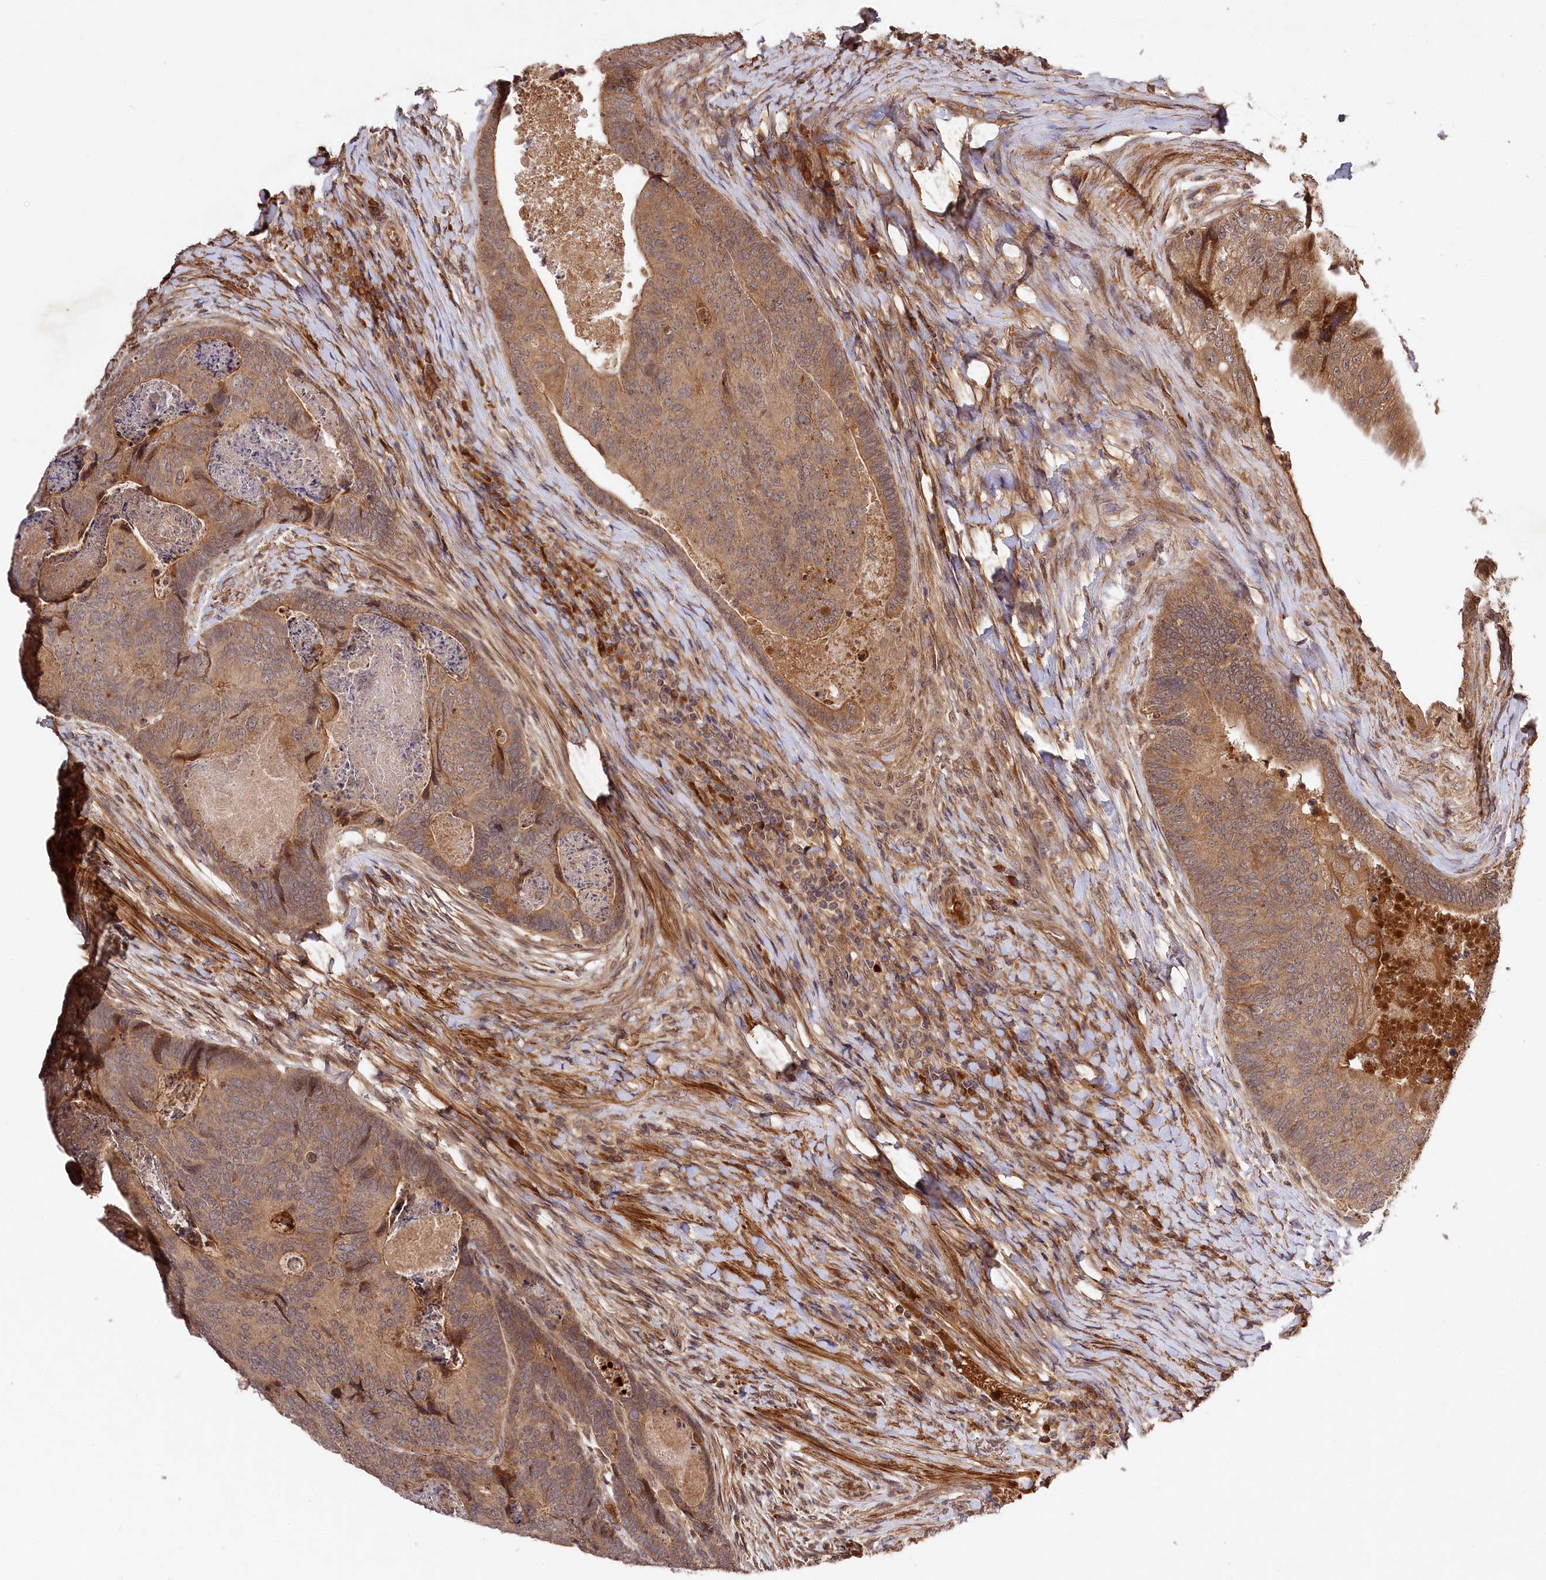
{"staining": {"intensity": "moderate", "quantity": ">75%", "location": "cytoplasmic/membranous"}, "tissue": "colorectal cancer", "cell_type": "Tumor cells", "image_type": "cancer", "snomed": [{"axis": "morphology", "description": "Adenocarcinoma, NOS"}, {"axis": "topography", "description": "Colon"}], "caption": "Colorectal cancer stained for a protein (brown) demonstrates moderate cytoplasmic/membranous positive positivity in approximately >75% of tumor cells.", "gene": "MCF2L2", "patient": {"sex": "female", "age": 67}}